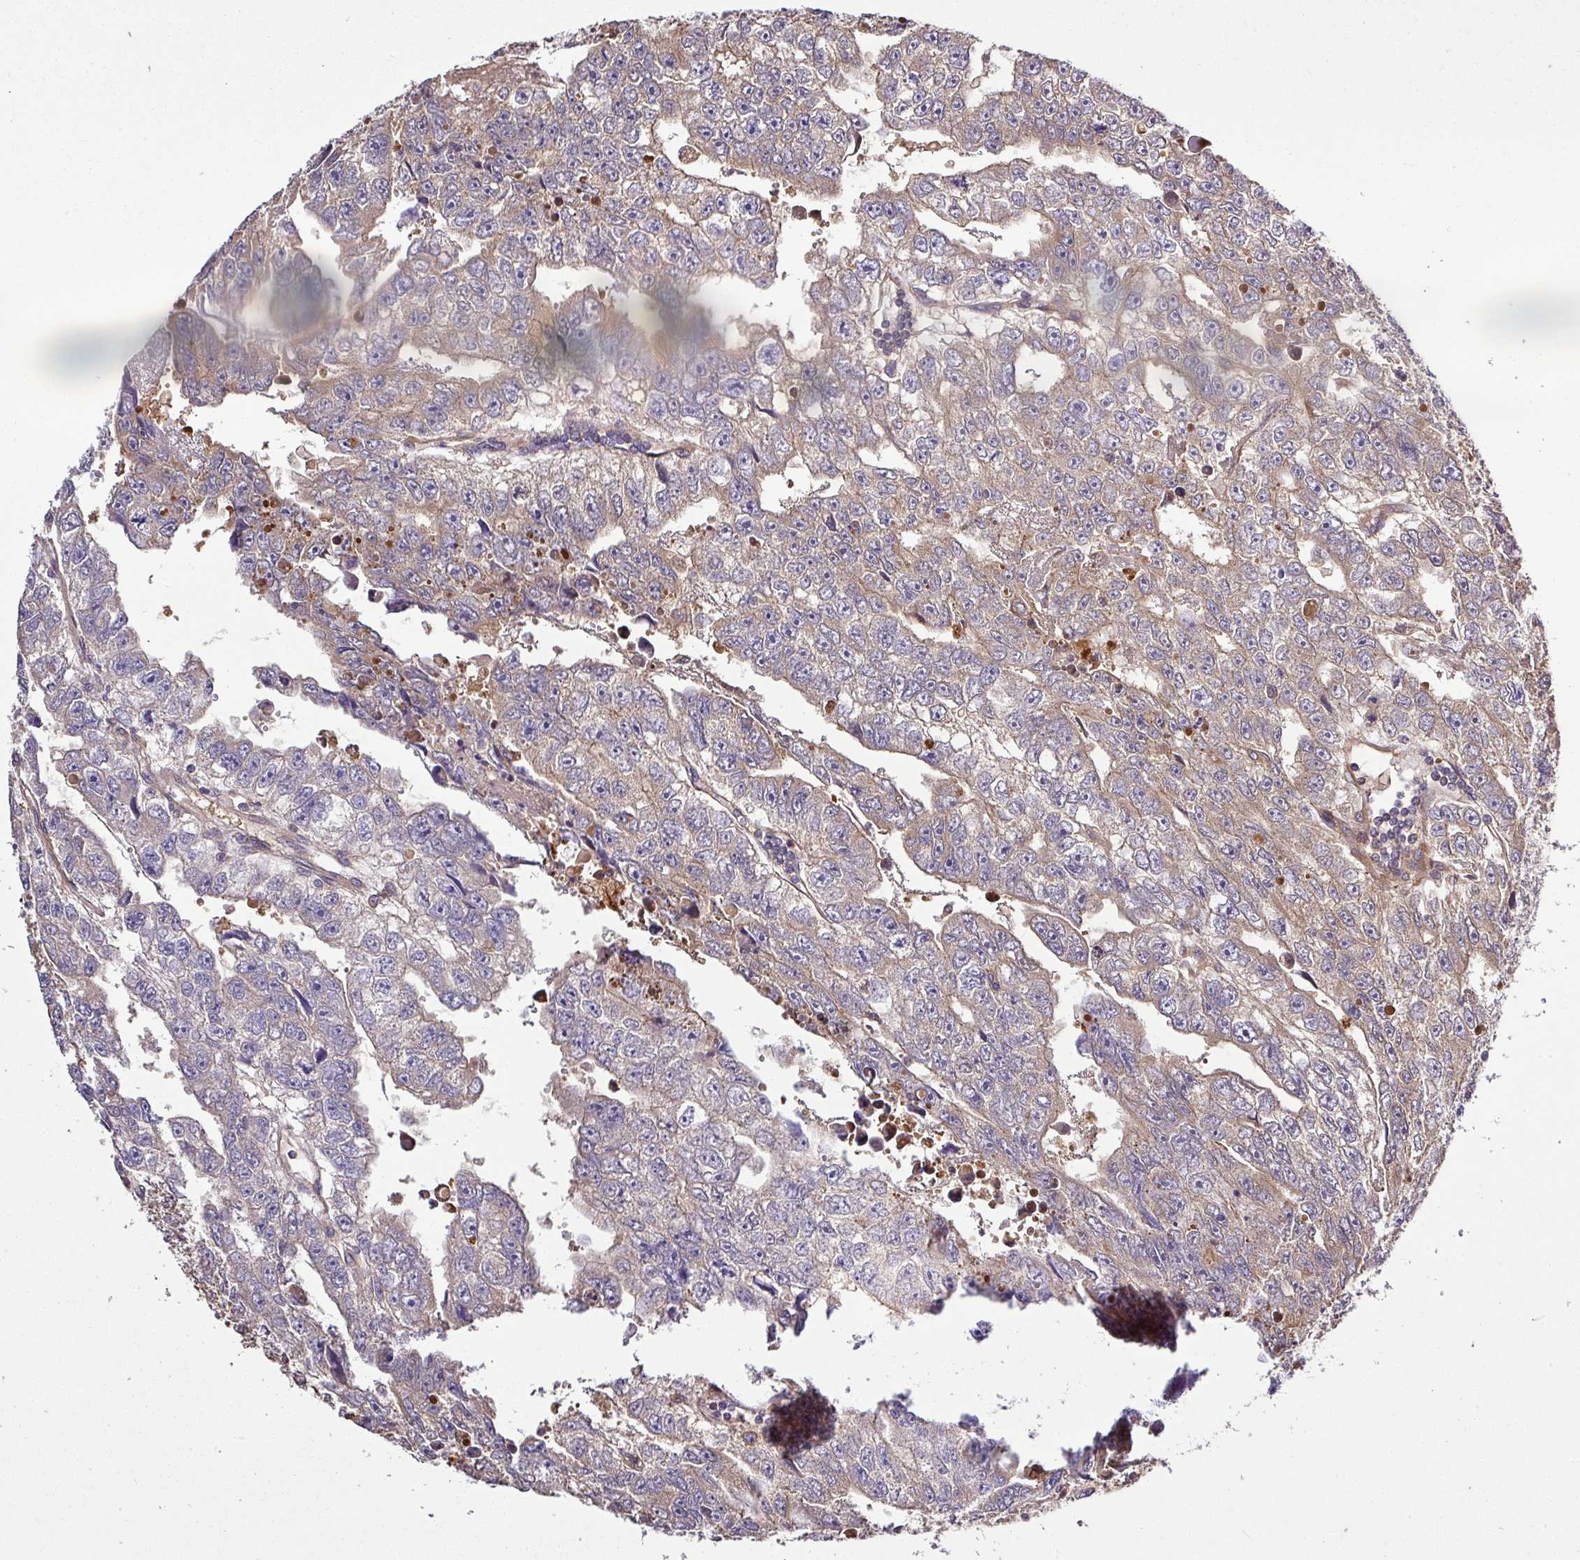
{"staining": {"intensity": "weak", "quantity": "25%-75%", "location": "cytoplasmic/membranous"}, "tissue": "testis cancer", "cell_type": "Tumor cells", "image_type": "cancer", "snomed": [{"axis": "morphology", "description": "Carcinoma, Embryonal, NOS"}, {"axis": "topography", "description": "Testis"}], "caption": "A micrograph of human embryonal carcinoma (testis) stained for a protein shows weak cytoplasmic/membranous brown staining in tumor cells.", "gene": "TMEM107", "patient": {"sex": "male", "age": 20}}